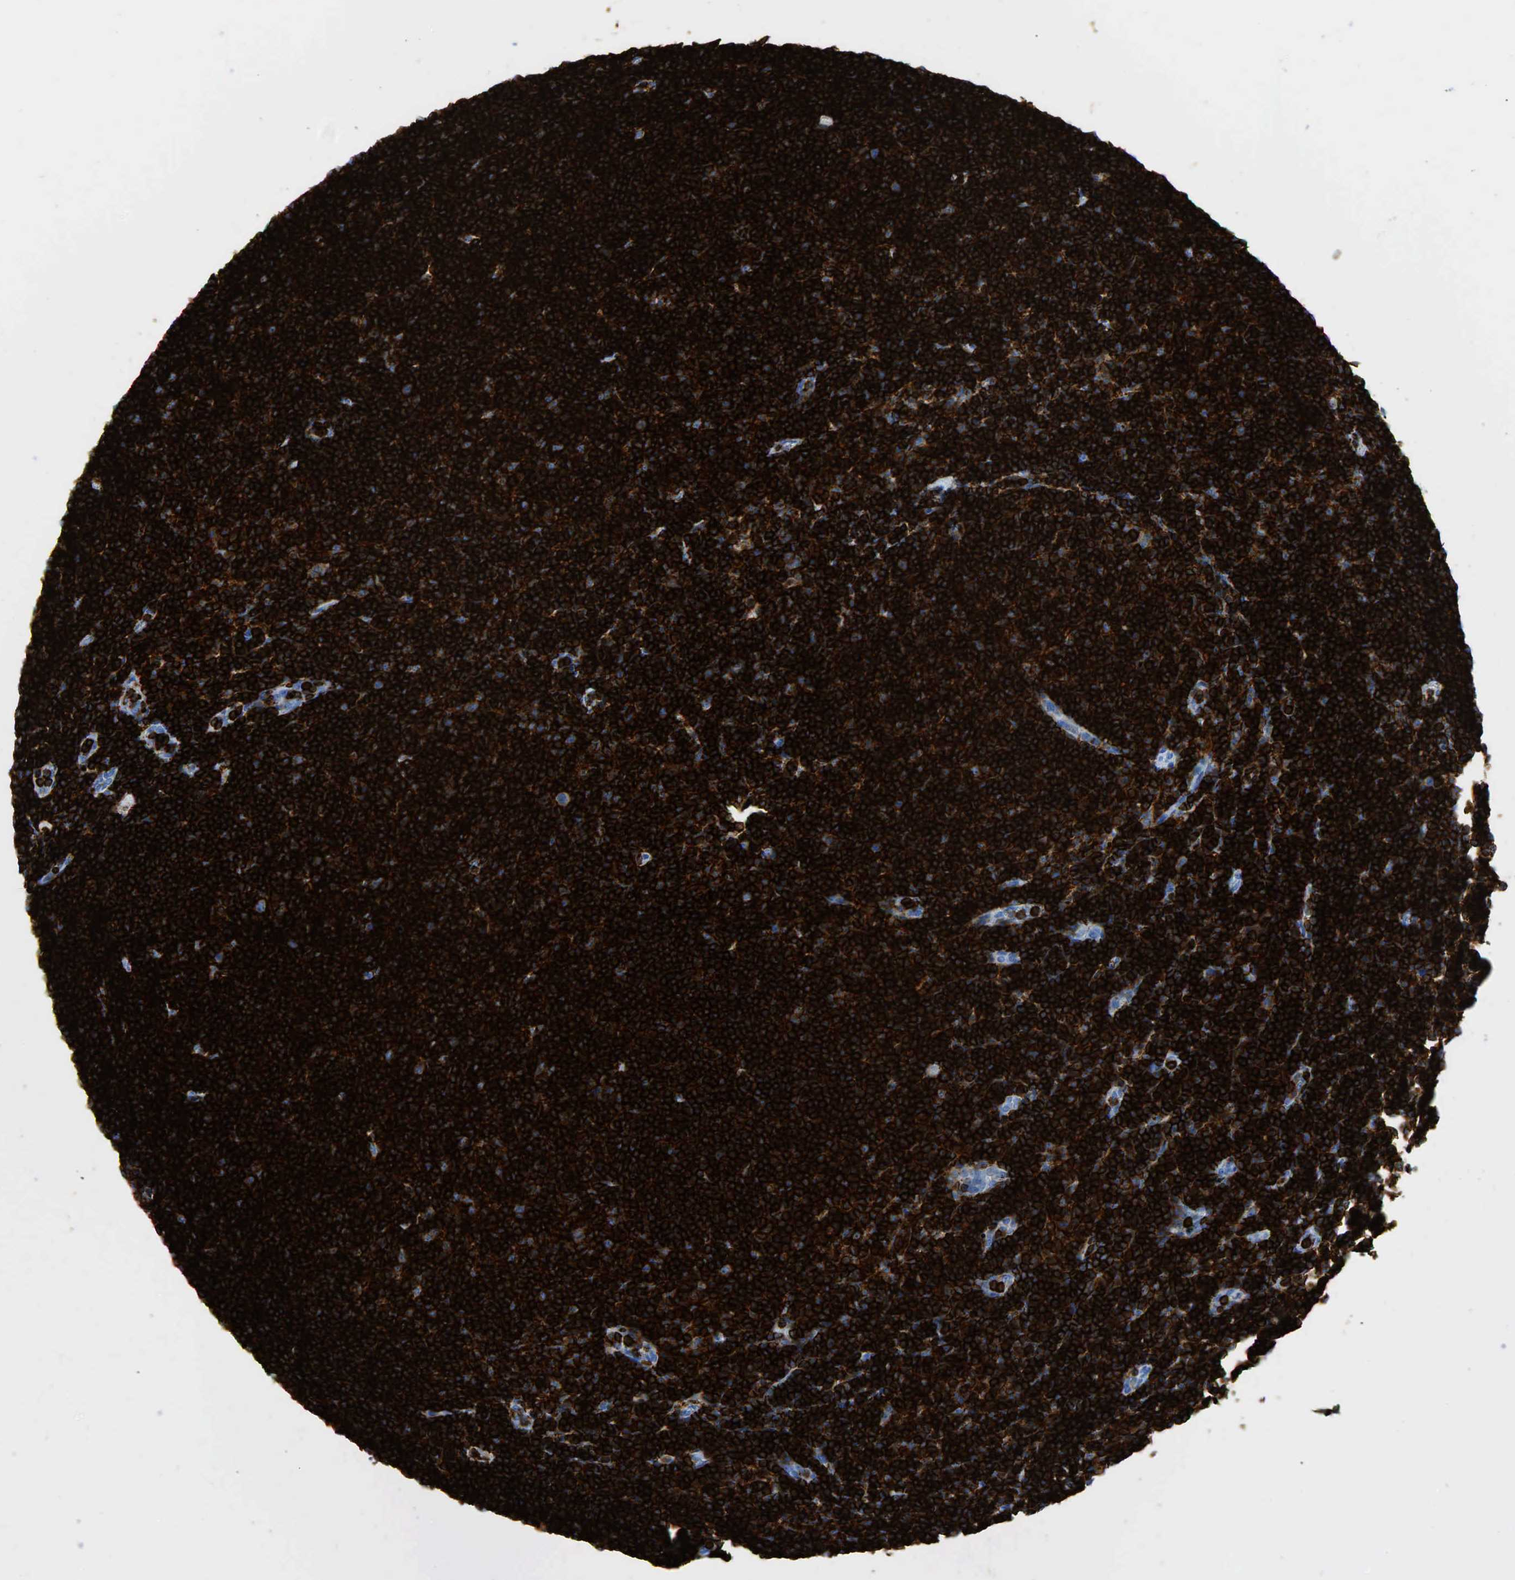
{"staining": {"intensity": "strong", "quantity": ">75%", "location": "cytoplasmic/membranous"}, "tissue": "lymphoma", "cell_type": "Tumor cells", "image_type": "cancer", "snomed": [{"axis": "morphology", "description": "Malignant lymphoma, non-Hodgkin's type, Low grade"}, {"axis": "topography", "description": "Lymph node"}], "caption": "Lymphoma tissue displays strong cytoplasmic/membranous staining in about >75% of tumor cells", "gene": "PTPRC", "patient": {"sex": "male", "age": 49}}